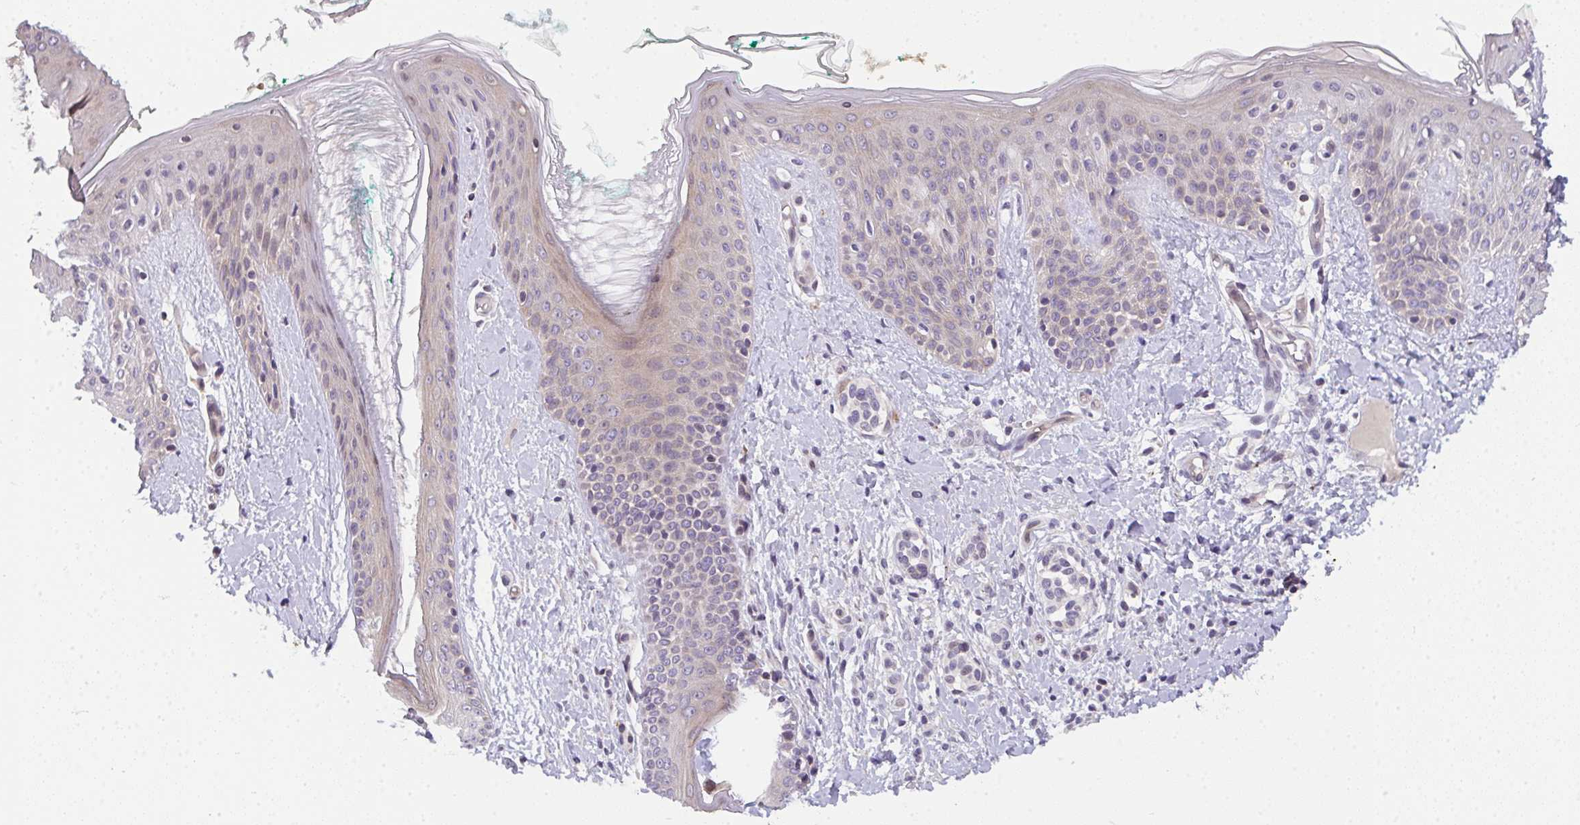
{"staining": {"intensity": "negative", "quantity": "none", "location": "none"}, "tissue": "skin", "cell_type": "Fibroblasts", "image_type": "normal", "snomed": [{"axis": "morphology", "description": "Normal tissue, NOS"}, {"axis": "topography", "description": "Skin"}], "caption": "Immunohistochemistry (IHC) micrograph of unremarkable skin stained for a protein (brown), which exhibits no staining in fibroblasts. The staining is performed using DAB (3,3'-diaminobenzidine) brown chromogen with nuclei counter-stained in using hematoxylin.", "gene": "TNFRSF10A", "patient": {"sex": "male", "age": 16}}